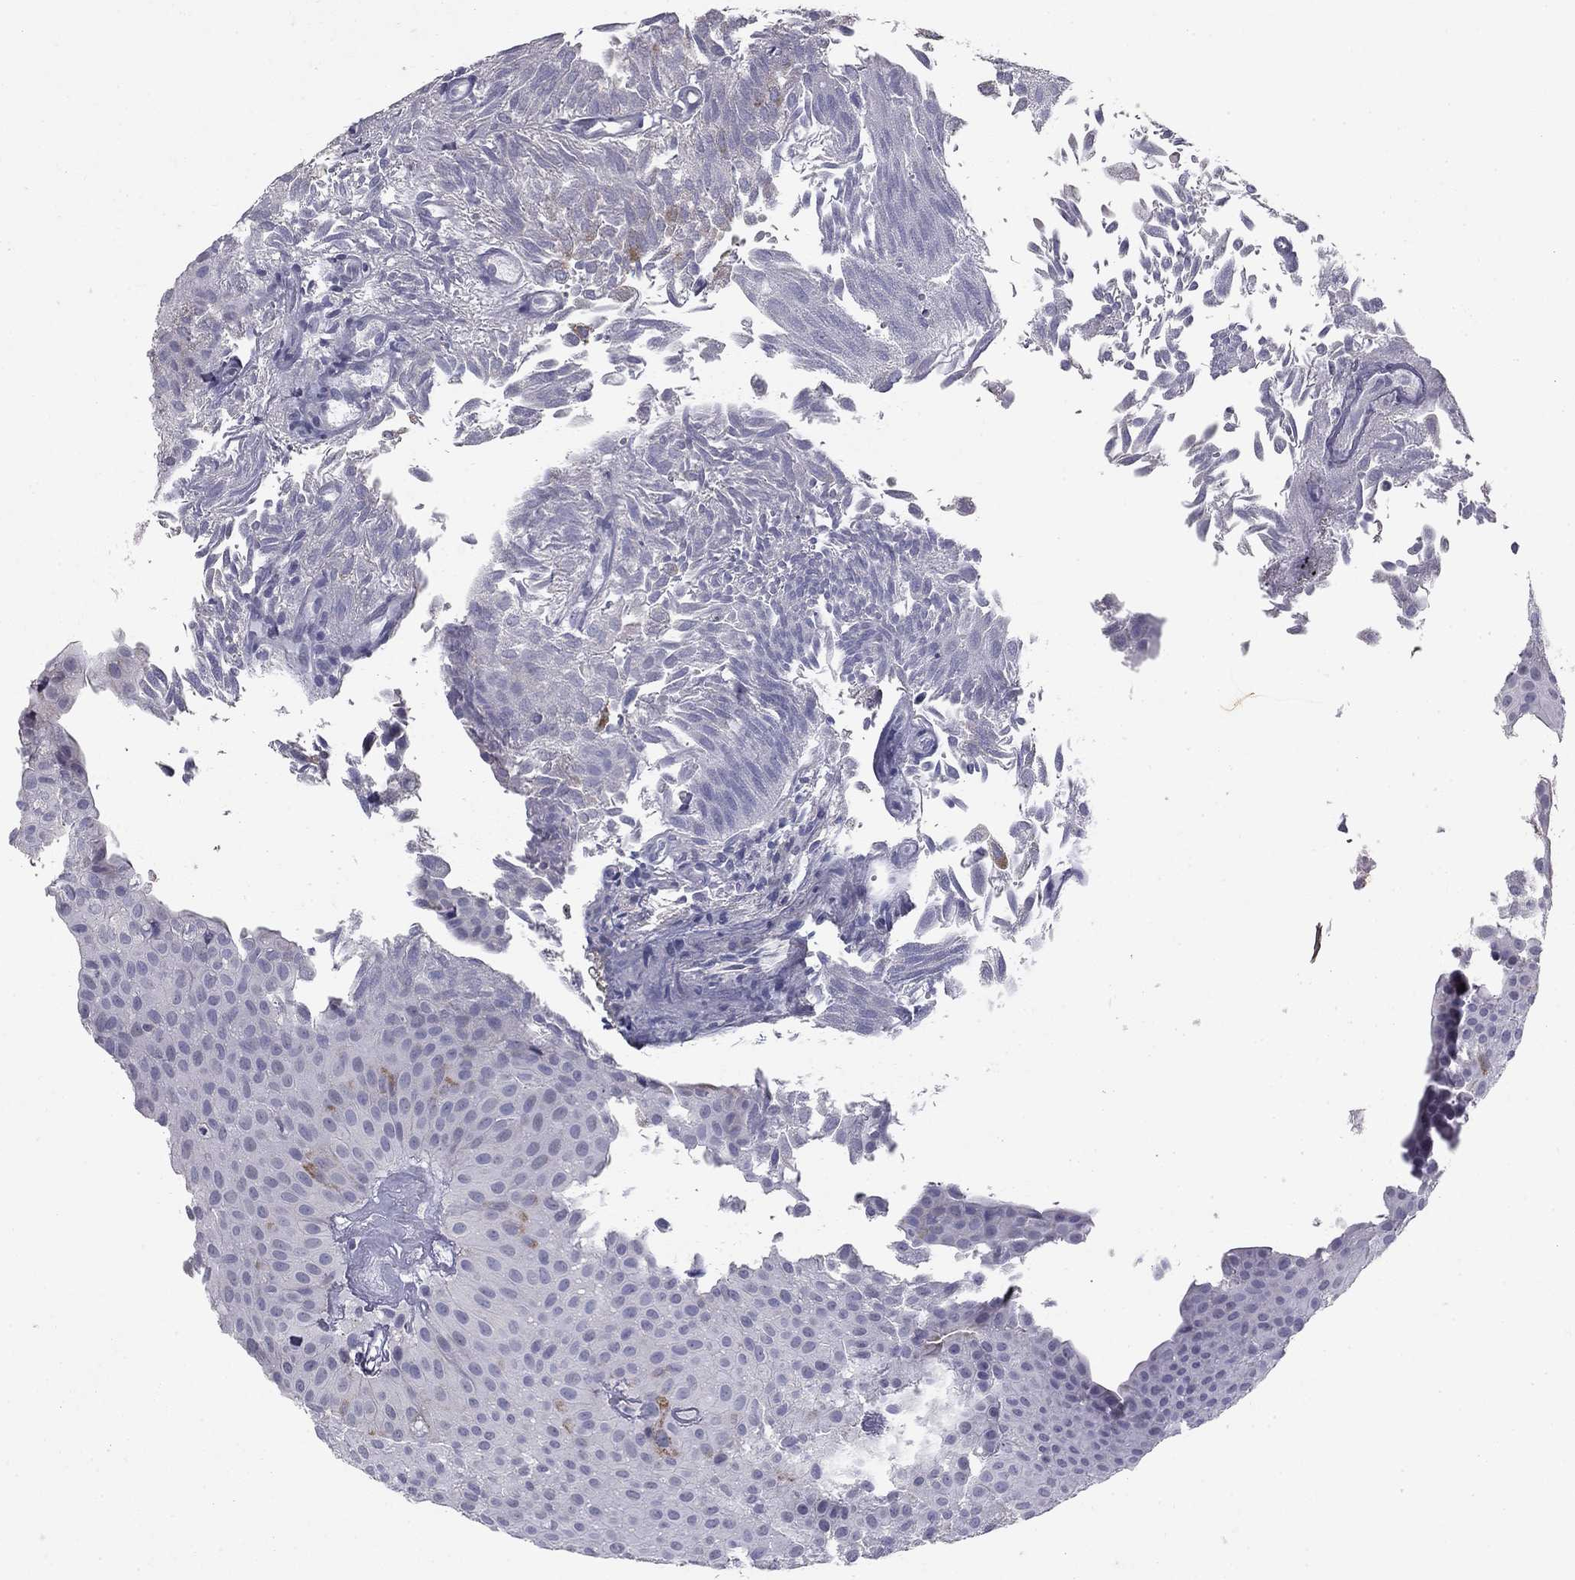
{"staining": {"intensity": "moderate", "quantity": "<25%", "location": "cytoplasmic/membranous"}, "tissue": "urothelial cancer", "cell_type": "Tumor cells", "image_type": "cancer", "snomed": [{"axis": "morphology", "description": "Urothelial carcinoma, Low grade"}, {"axis": "topography", "description": "Urinary bladder"}], "caption": "An image showing moderate cytoplasmic/membranous staining in approximately <25% of tumor cells in low-grade urothelial carcinoma, as visualized by brown immunohistochemical staining.", "gene": "PRRT2", "patient": {"sex": "male", "age": 64}}